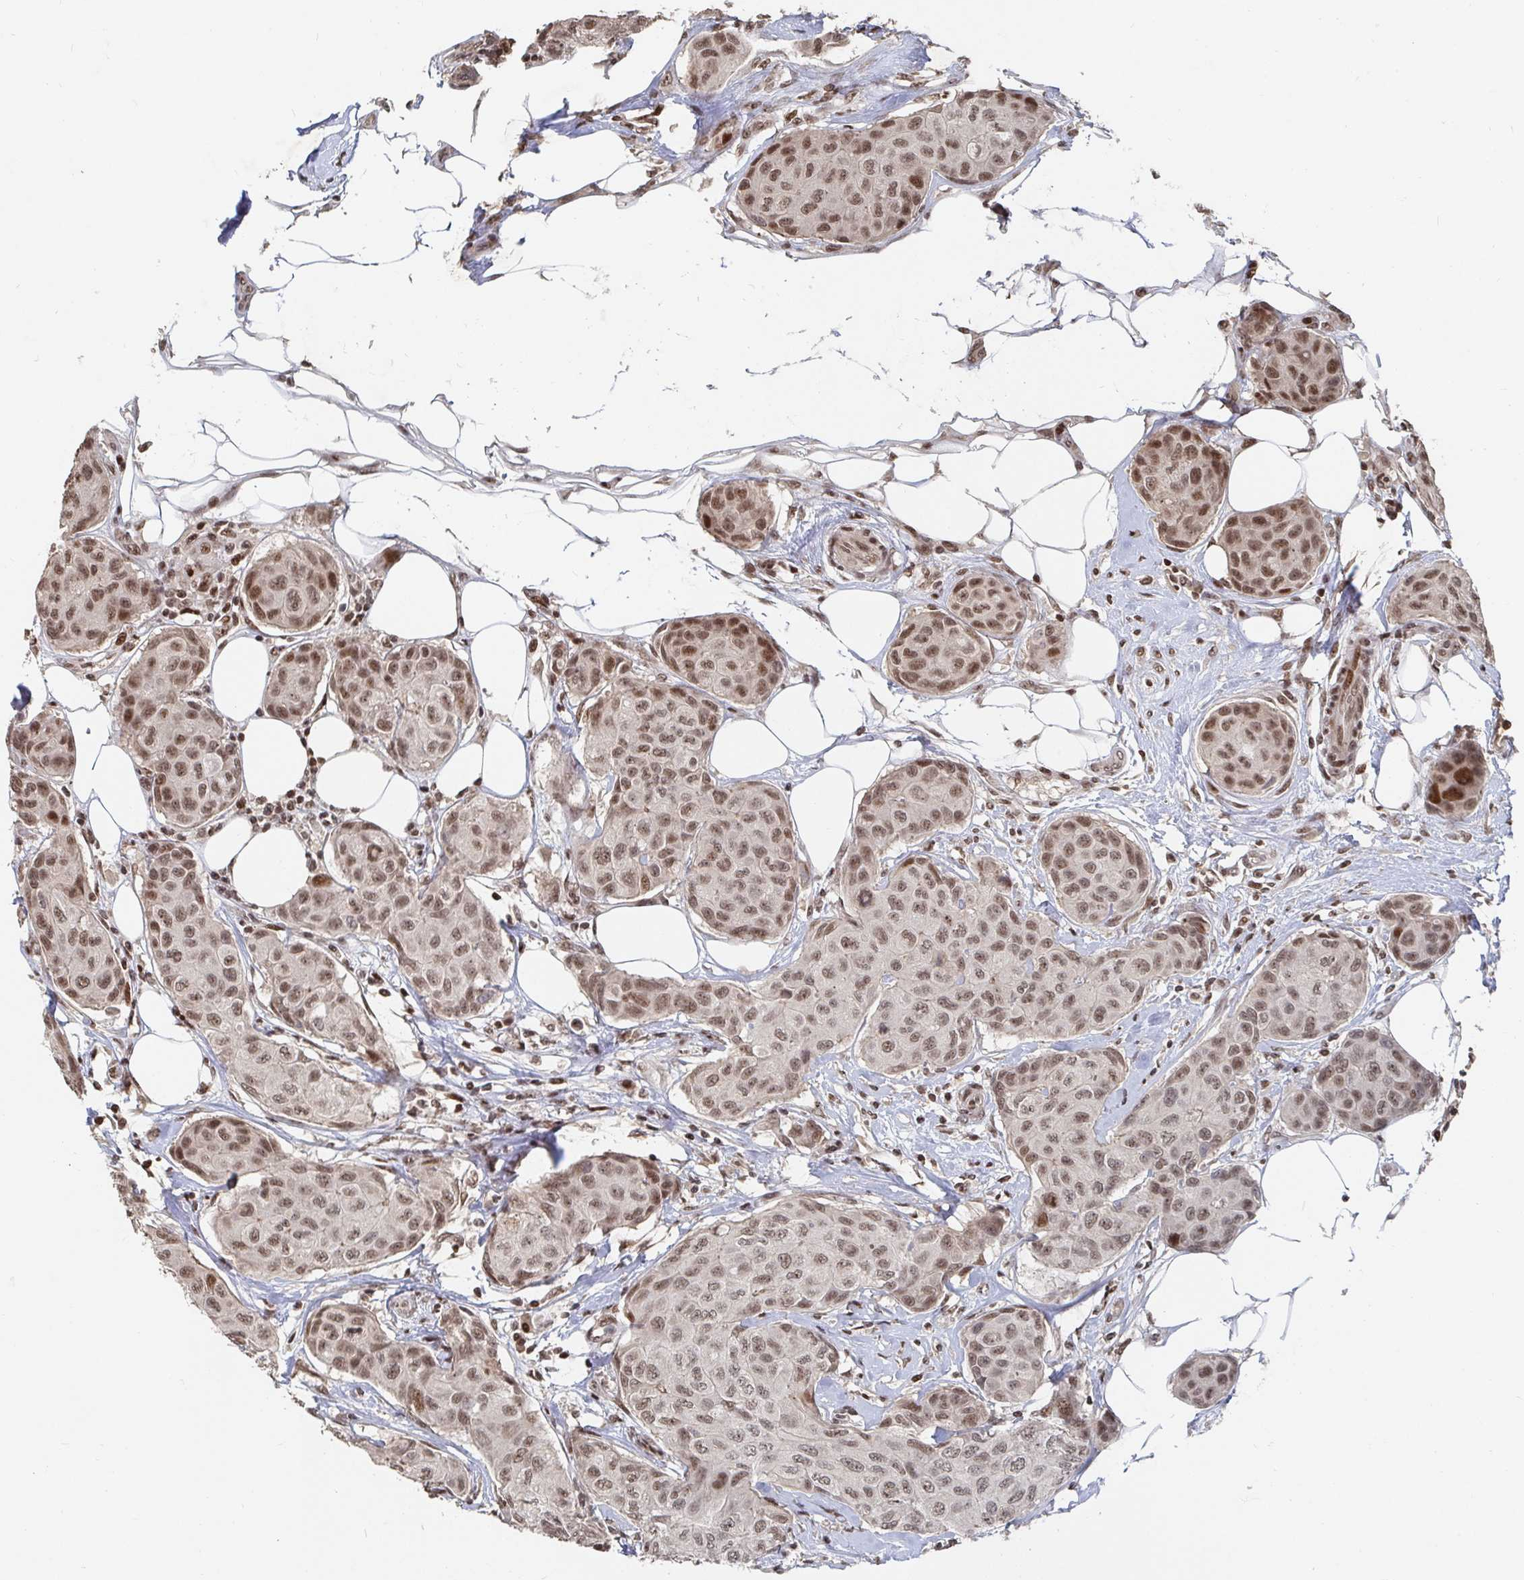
{"staining": {"intensity": "moderate", "quantity": ">75%", "location": "nuclear"}, "tissue": "breast cancer", "cell_type": "Tumor cells", "image_type": "cancer", "snomed": [{"axis": "morphology", "description": "Duct carcinoma"}, {"axis": "topography", "description": "Breast"}, {"axis": "topography", "description": "Lymph node"}], "caption": "High-magnification brightfield microscopy of invasive ductal carcinoma (breast) stained with DAB (brown) and counterstained with hematoxylin (blue). tumor cells exhibit moderate nuclear staining is present in about>75% of cells. (DAB (3,3'-diaminobenzidine) IHC with brightfield microscopy, high magnification).", "gene": "ZDHHC12", "patient": {"sex": "female", "age": 80}}